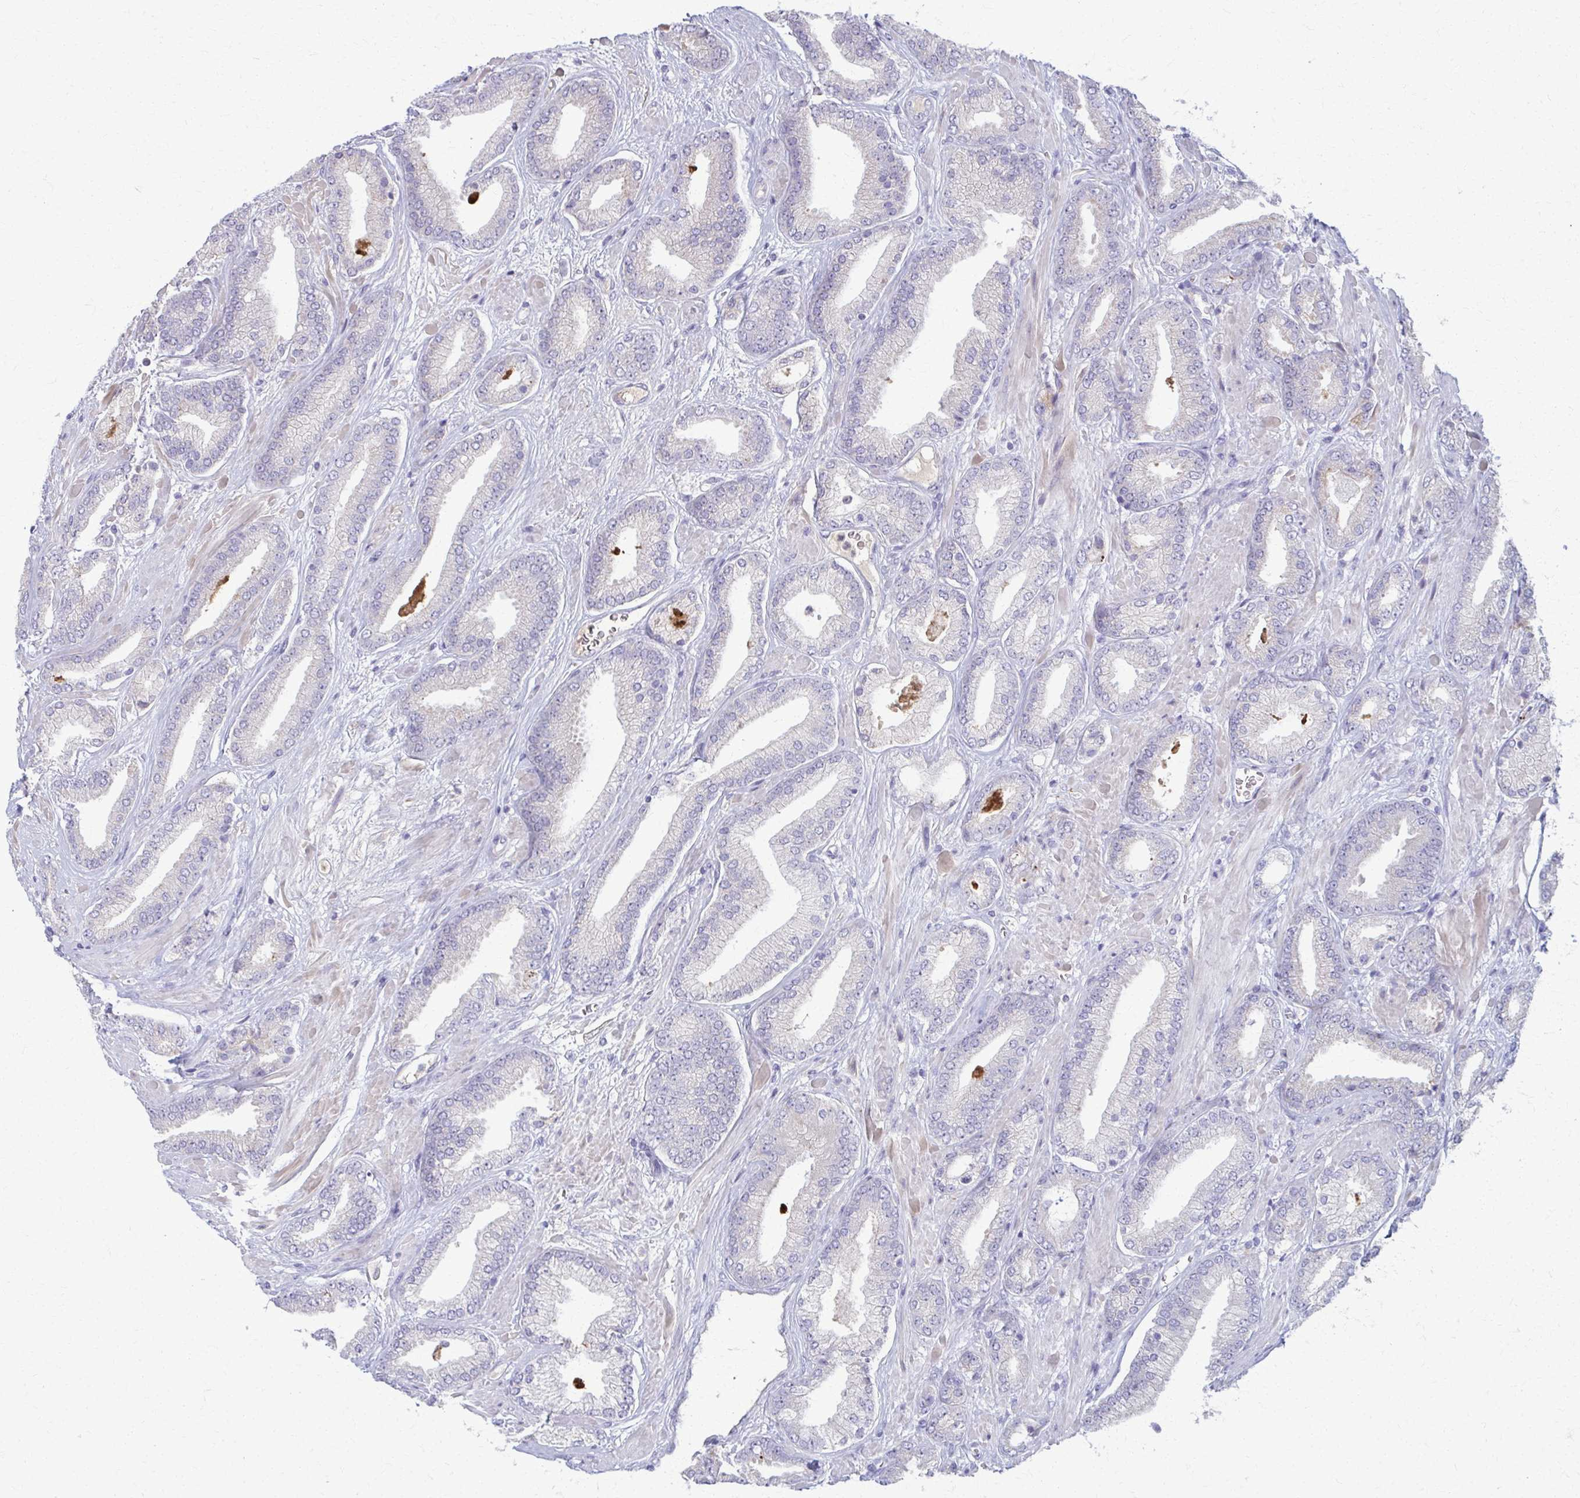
{"staining": {"intensity": "negative", "quantity": "none", "location": "none"}, "tissue": "prostate cancer", "cell_type": "Tumor cells", "image_type": "cancer", "snomed": [{"axis": "morphology", "description": "Adenocarcinoma, High grade"}, {"axis": "topography", "description": "Prostate"}], "caption": "Protein analysis of adenocarcinoma (high-grade) (prostate) exhibits no significant expression in tumor cells.", "gene": "OR4M1", "patient": {"sex": "male", "age": 56}}